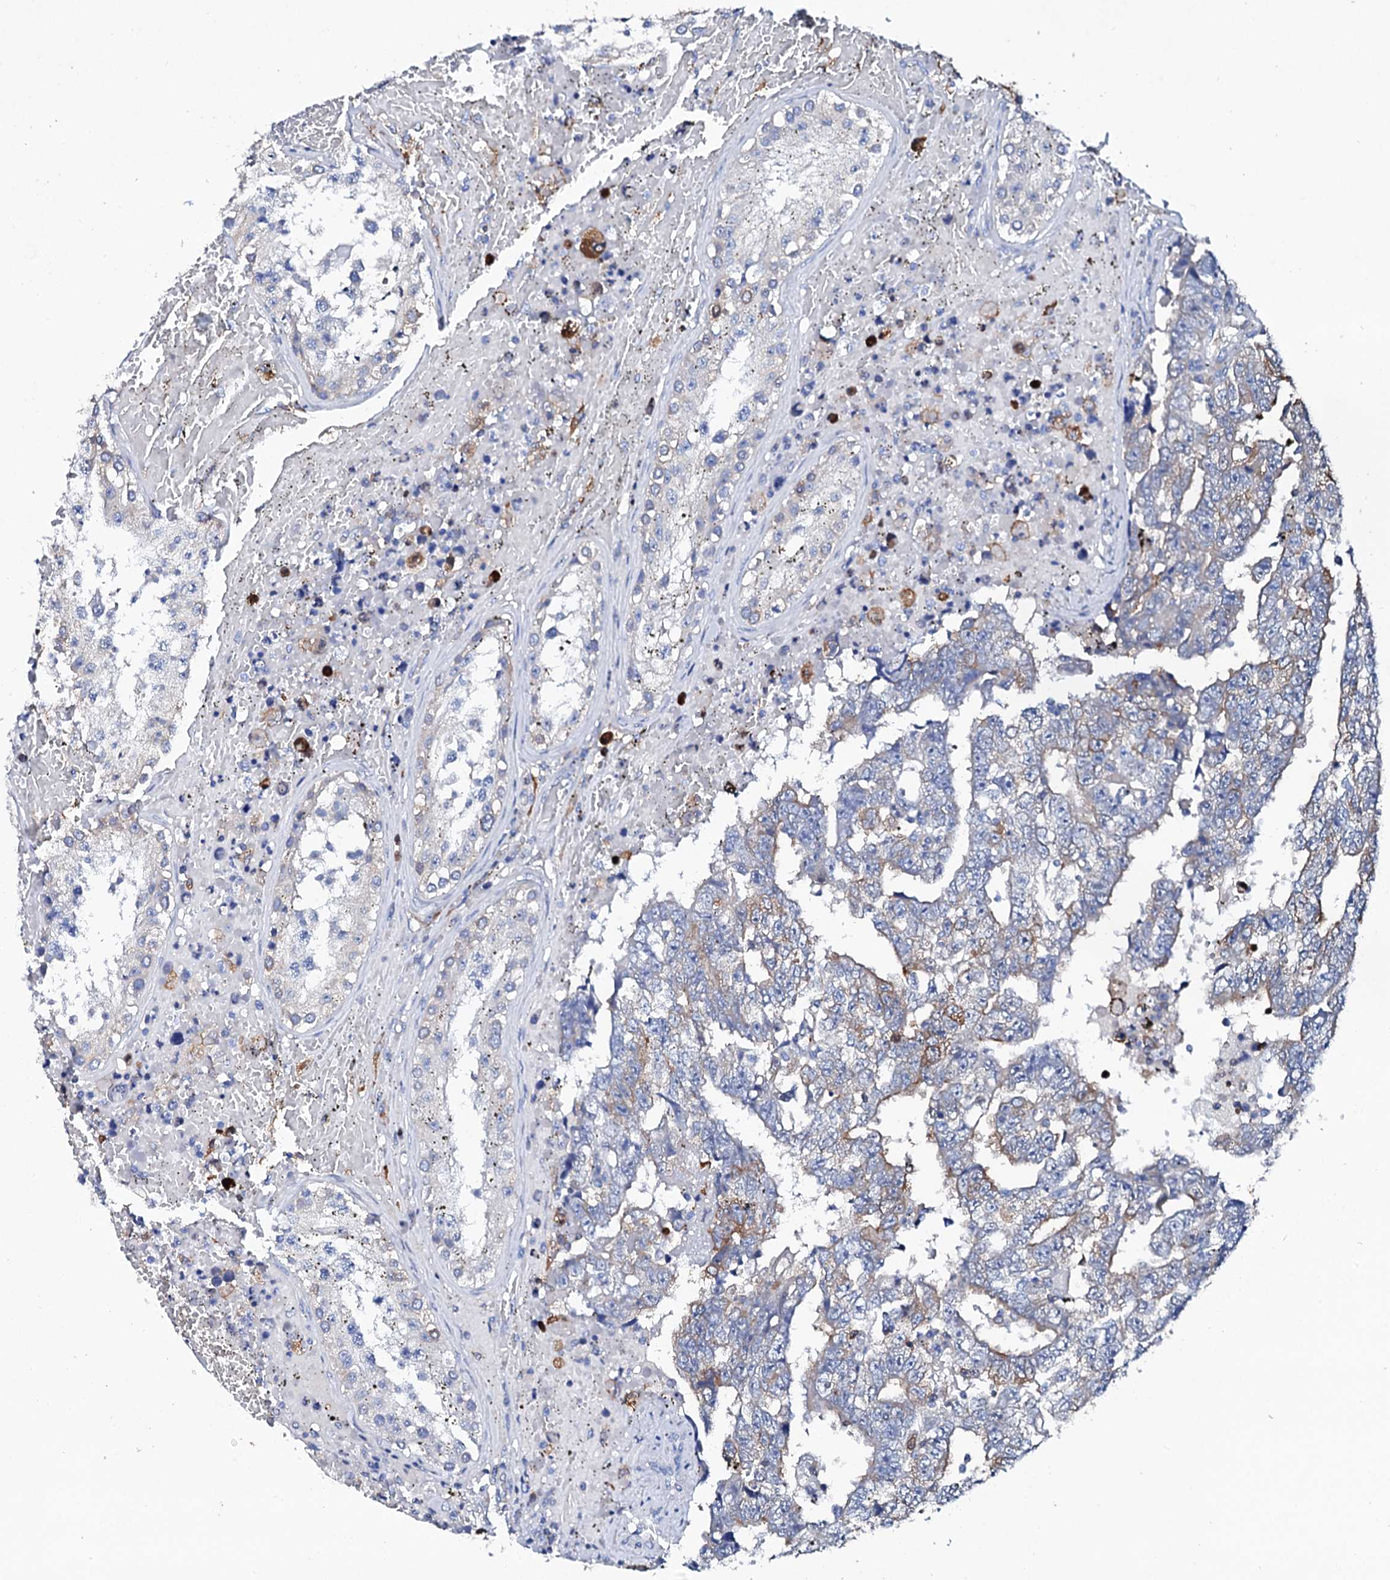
{"staining": {"intensity": "strong", "quantity": "25%-75%", "location": "cytoplasmic/membranous"}, "tissue": "testis cancer", "cell_type": "Tumor cells", "image_type": "cancer", "snomed": [{"axis": "morphology", "description": "Carcinoma, Embryonal, NOS"}, {"axis": "topography", "description": "Testis"}], "caption": "Tumor cells reveal strong cytoplasmic/membranous staining in about 25%-75% of cells in embryonal carcinoma (testis).", "gene": "GLB1L3", "patient": {"sex": "male", "age": 25}}